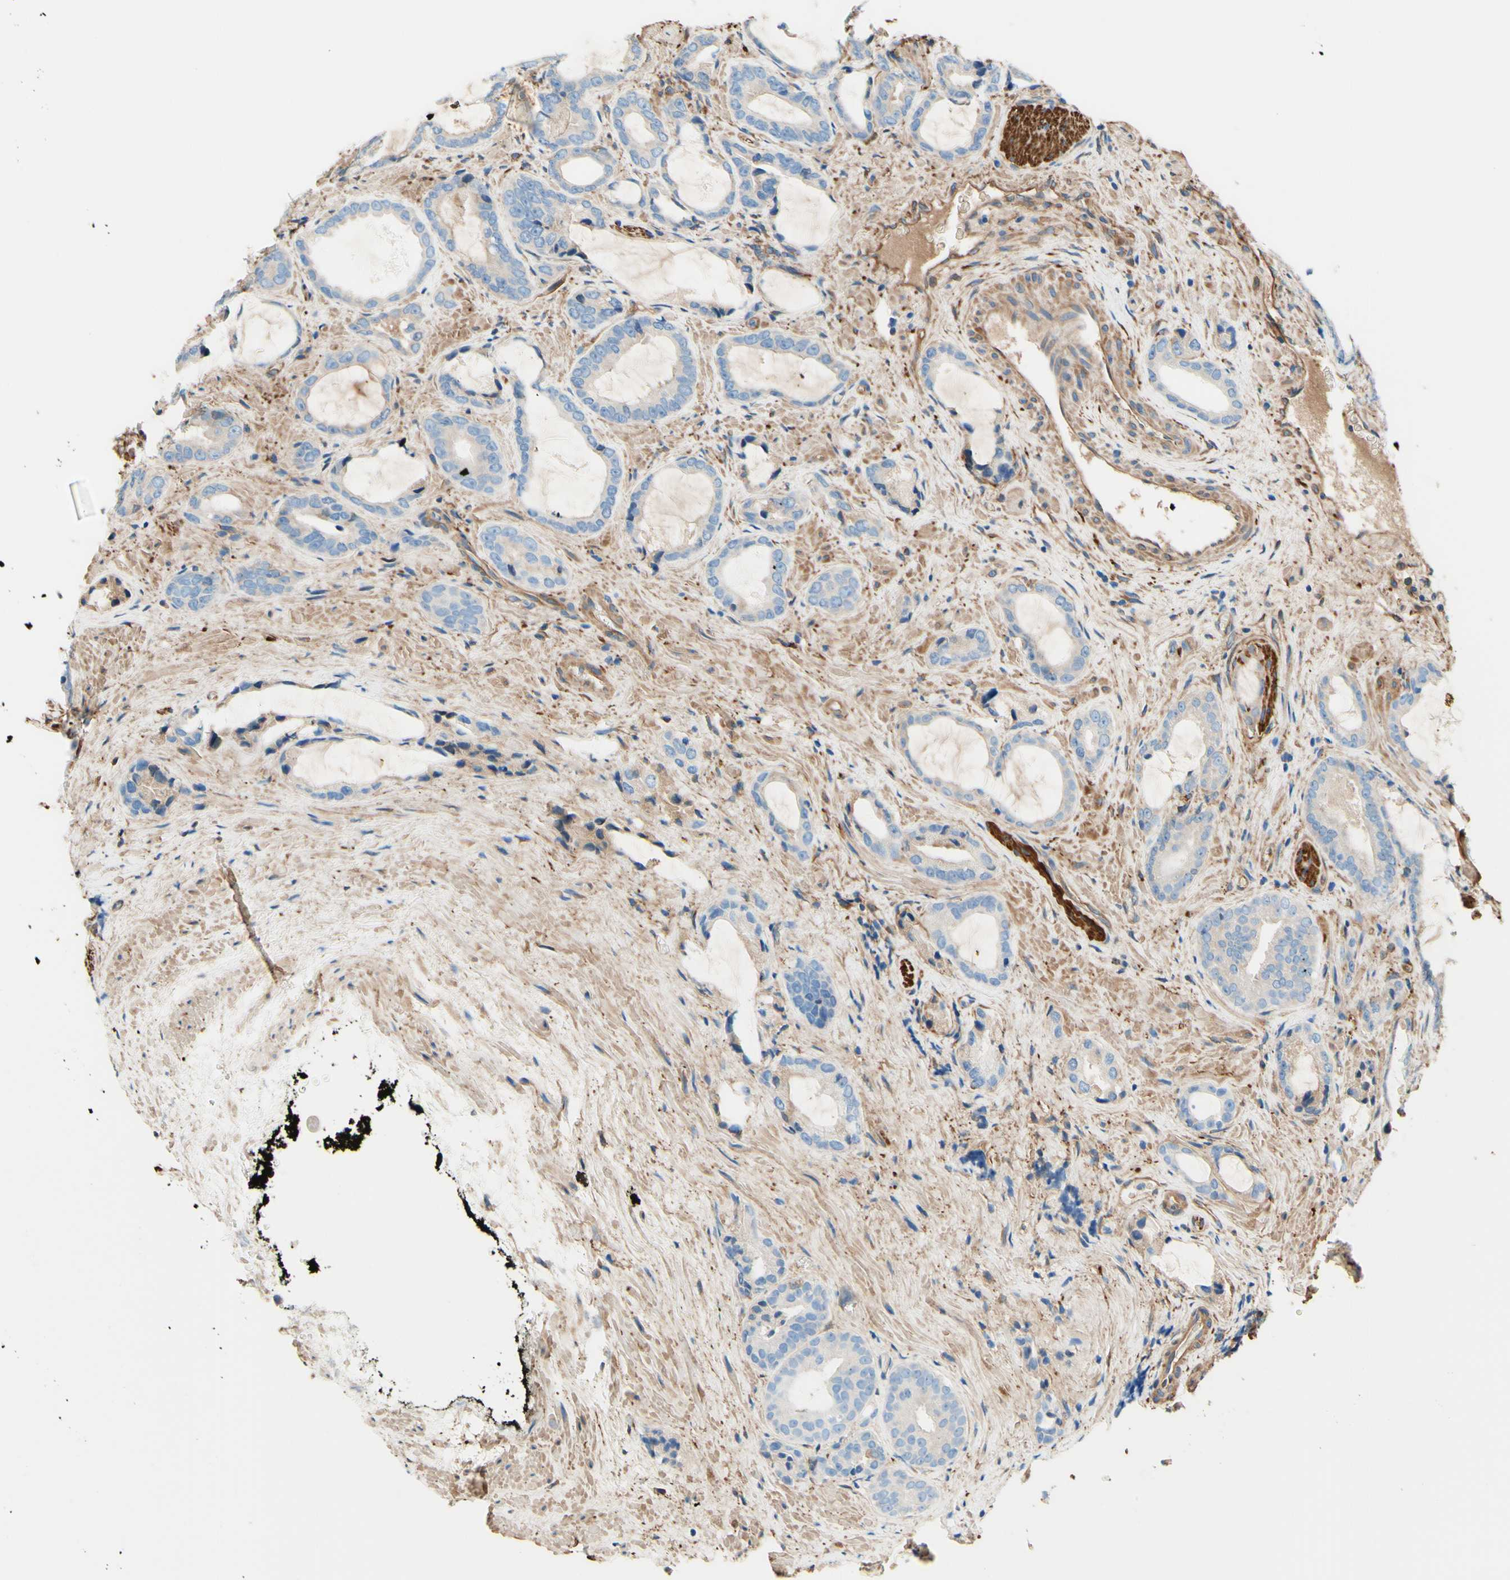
{"staining": {"intensity": "negative", "quantity": "none", "location": "none"}, "tissue": "prostate cancer", "cell_type": "Tumor cells", "image_type": "cancer", "snomed": [{"axis": "morphology", "description": "Adenocarcinoma, Low grade"}, {"axis": "topography", "description": "Prostate"}], "caption": "High power microscopy image of an immunohistochemistry micrograph of prostate low-grade adenocarcinoma, revealing no significant expression in tumor cells. (DAB immunohistochemistry (IHC) with hematoxylin counter stain).", "gene": "DPYSL3", "patient": {"sex": "male", "age": 60}}